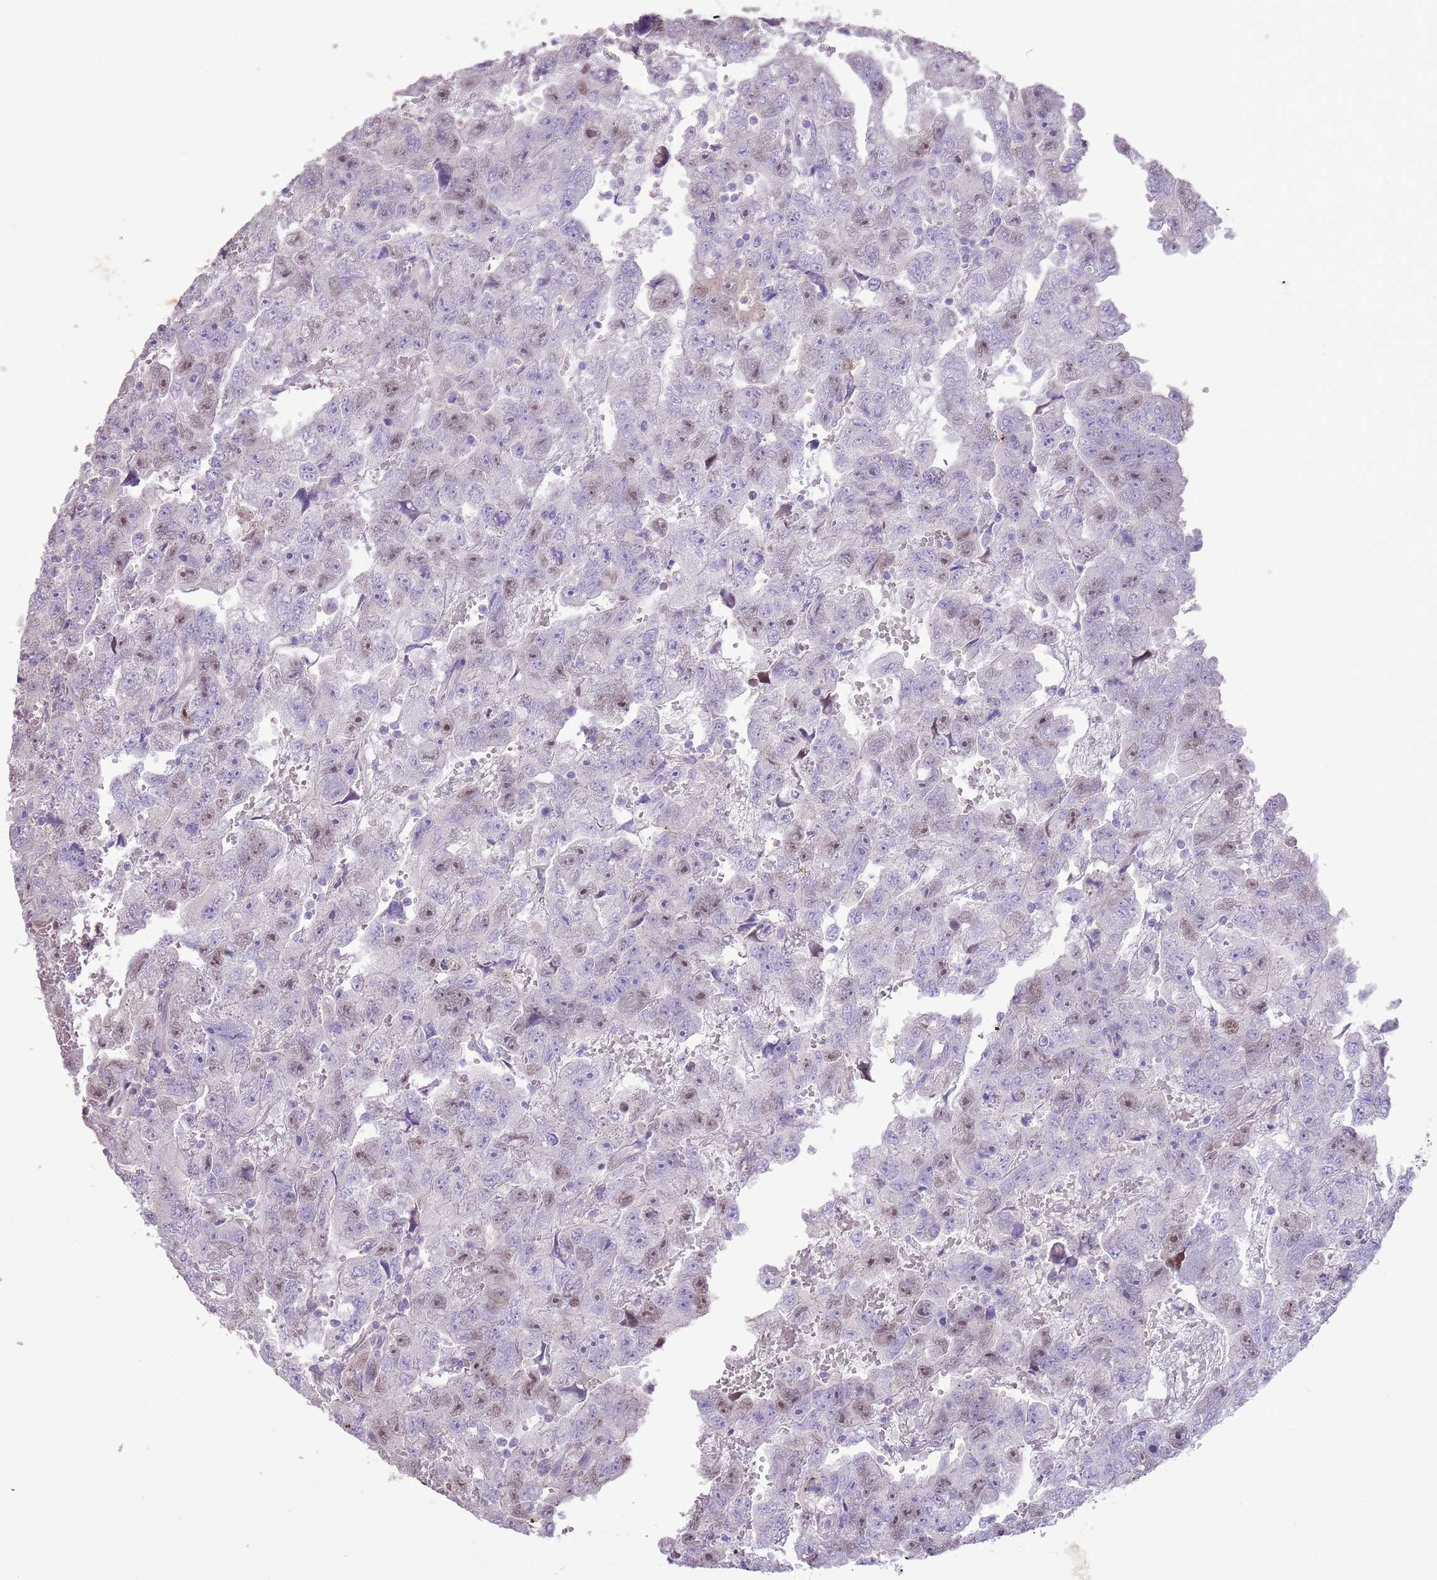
{"staining": {"intensity": "weak", "quantity": "<25%", "location": "nuclear"}, "tissue": "testis cancer", "cell_type": "Tumor cells", "image_type": "cancer", "snomed": [{"axis": "morphology", "description": "Carcinoma, Embryonal, NOS"}, {"axis": "topography", "description": "Testis"}], "caption": "A histopathology image of human testis embryonal carcinoma is negative for staining in tumor cells.", "gene": "GMNN", "patient": {"sex": "male", "age": 45}}